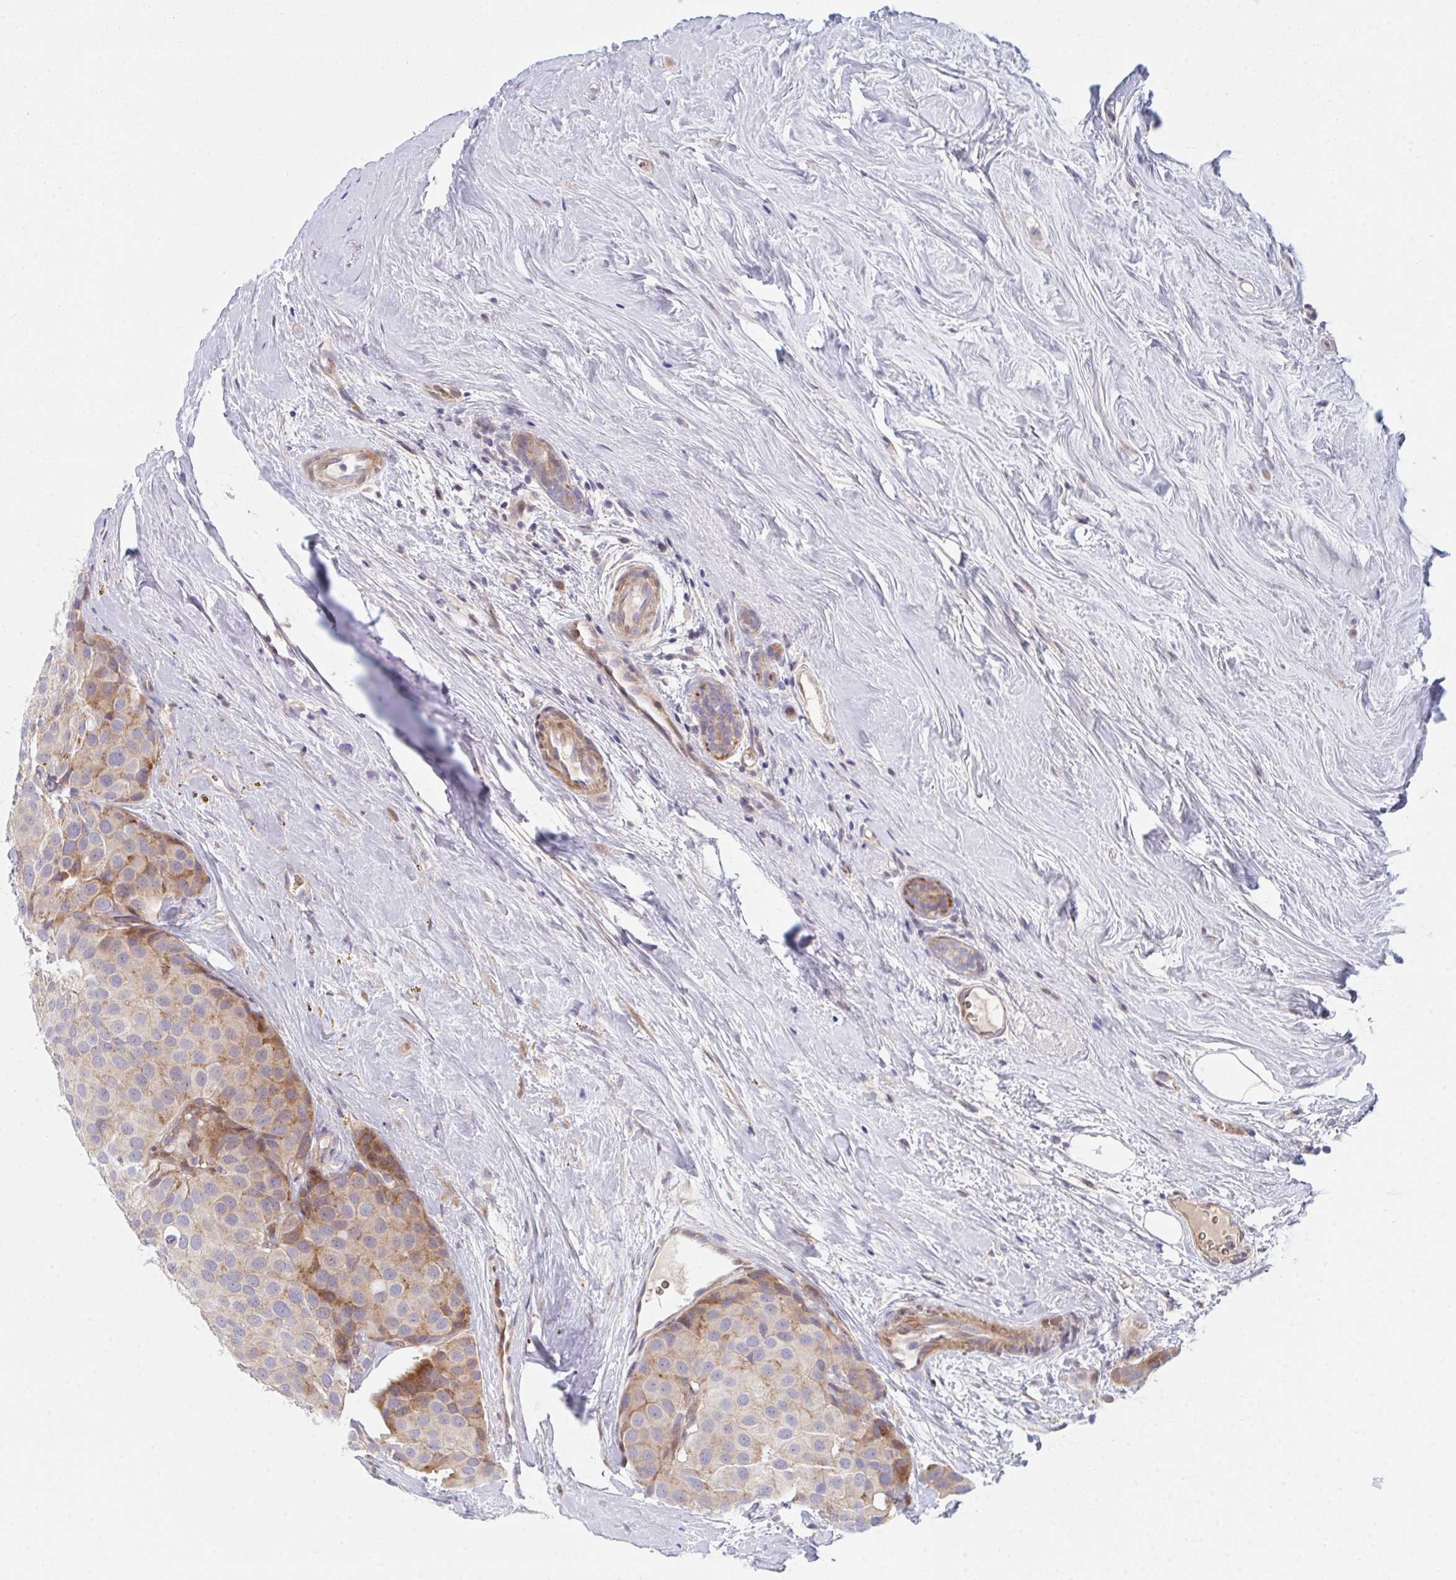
{"staining": {"intensity": "moderate", "quantity": "<25%", "location": "cytoplasmic/membranous,nuclear"}, "tissue": "breast cancer", "cell_type": "Tumor cells", "image_type": "cancer", "snomed": [{"axis": "morphology", "description": "Duct carcinoma"}, {"axis": "topography", "description": "Breast"}], "caption": "Immunohistochemical staining of human breast cancer exhibits low levels of moderate cytoplasmic/membranous and nuclear expression in approximately <25% of tumor cells.", "gene": "TNFSF4", "patient": {"sex": "female", "age": 70}}